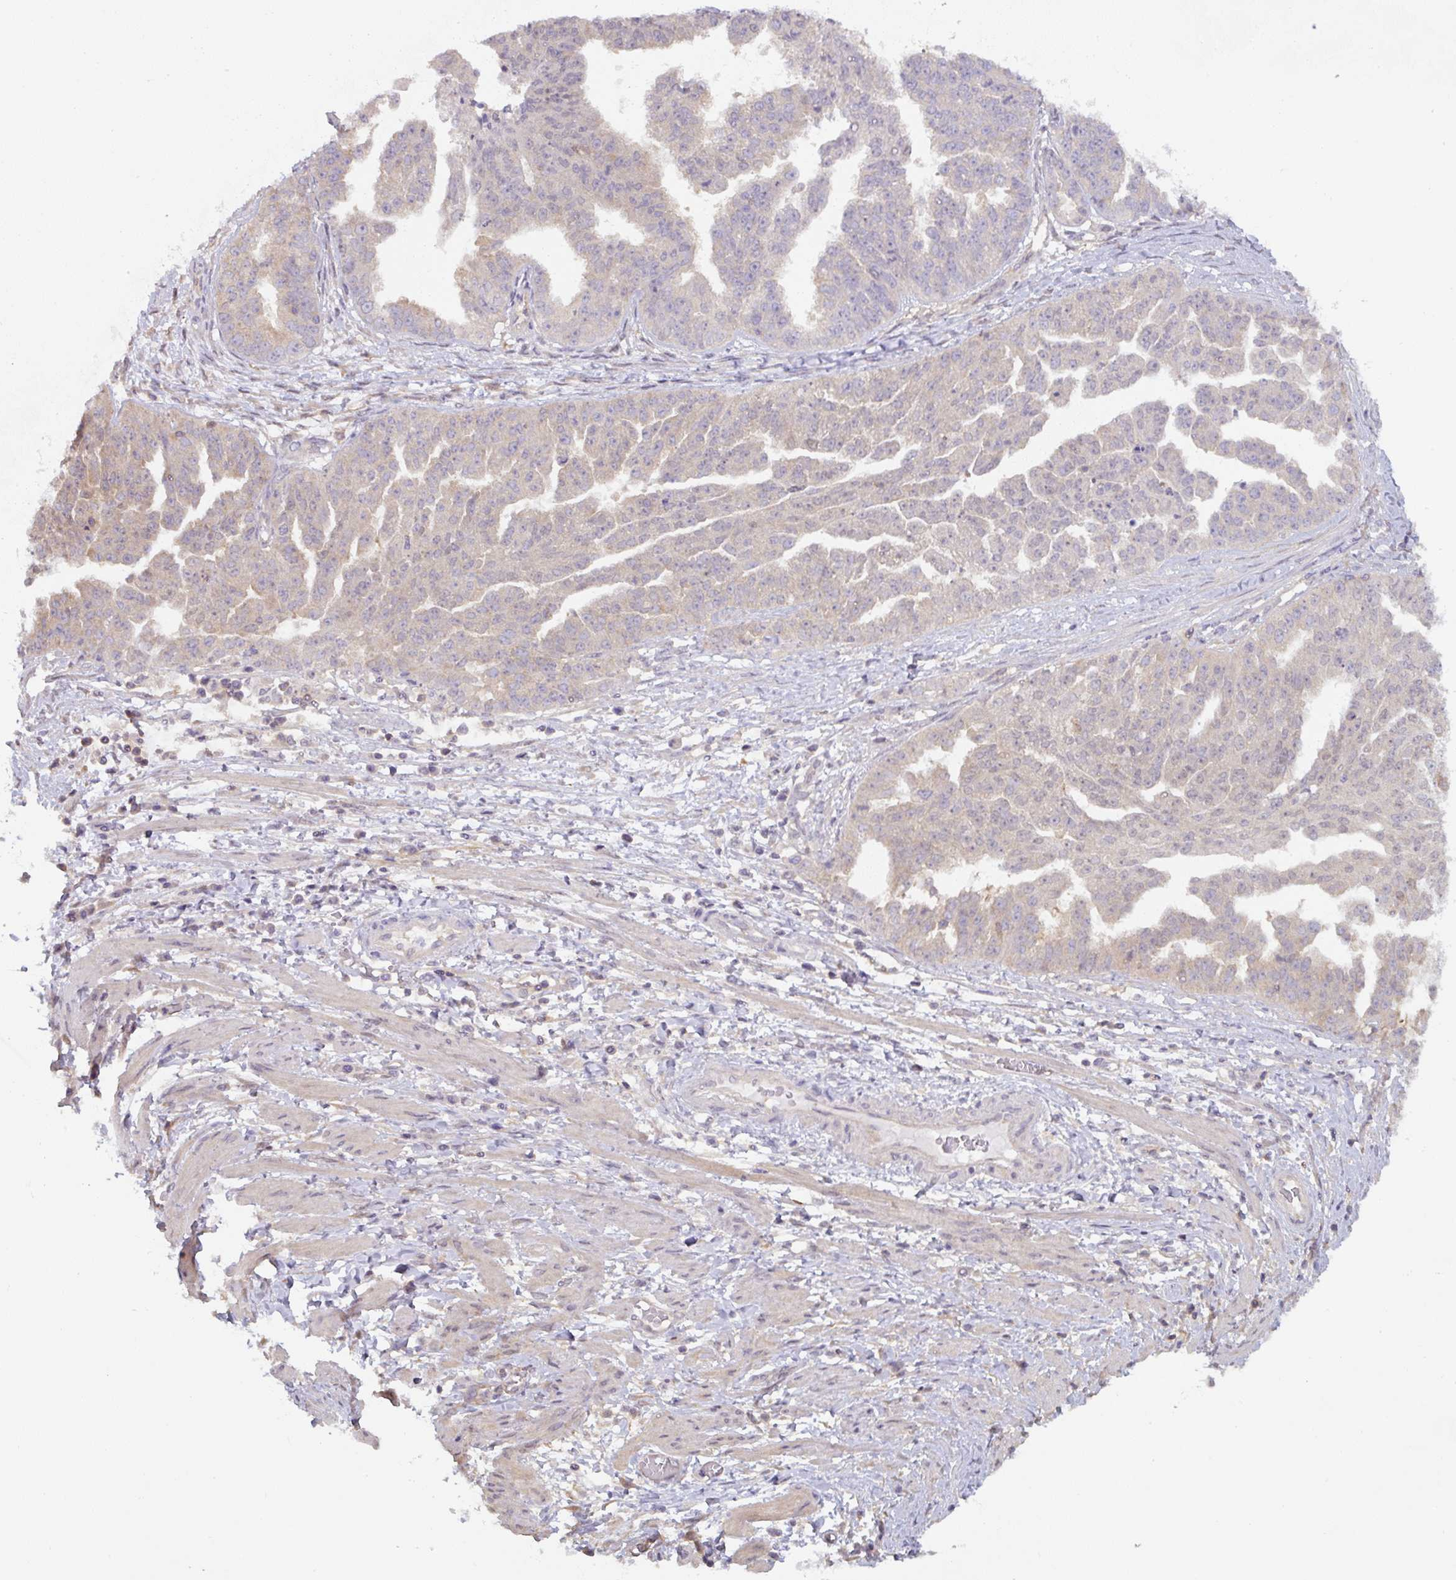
{"staining": {"intensity": "weak", "quantity": "<25%", "location": "cytoplasmic/membranous"}, "tissue": "ovarian cancer", "cell_type": "Tumor cells", "image_type": "cancer", "snomed": [{"axis": "morphology", "description": "Cystadenocarcinoma, serous, NOS"}, {"axis": "topography", "description": "Ovary"}], "caption": "DAB (3,3'-diaminobenzidine) immunohistochemical staining of human ovarian cancer demonstrates no significant positivity in tumor cells.", "gene": "ST13", "patient": {"sex": "female", "age": 58}}